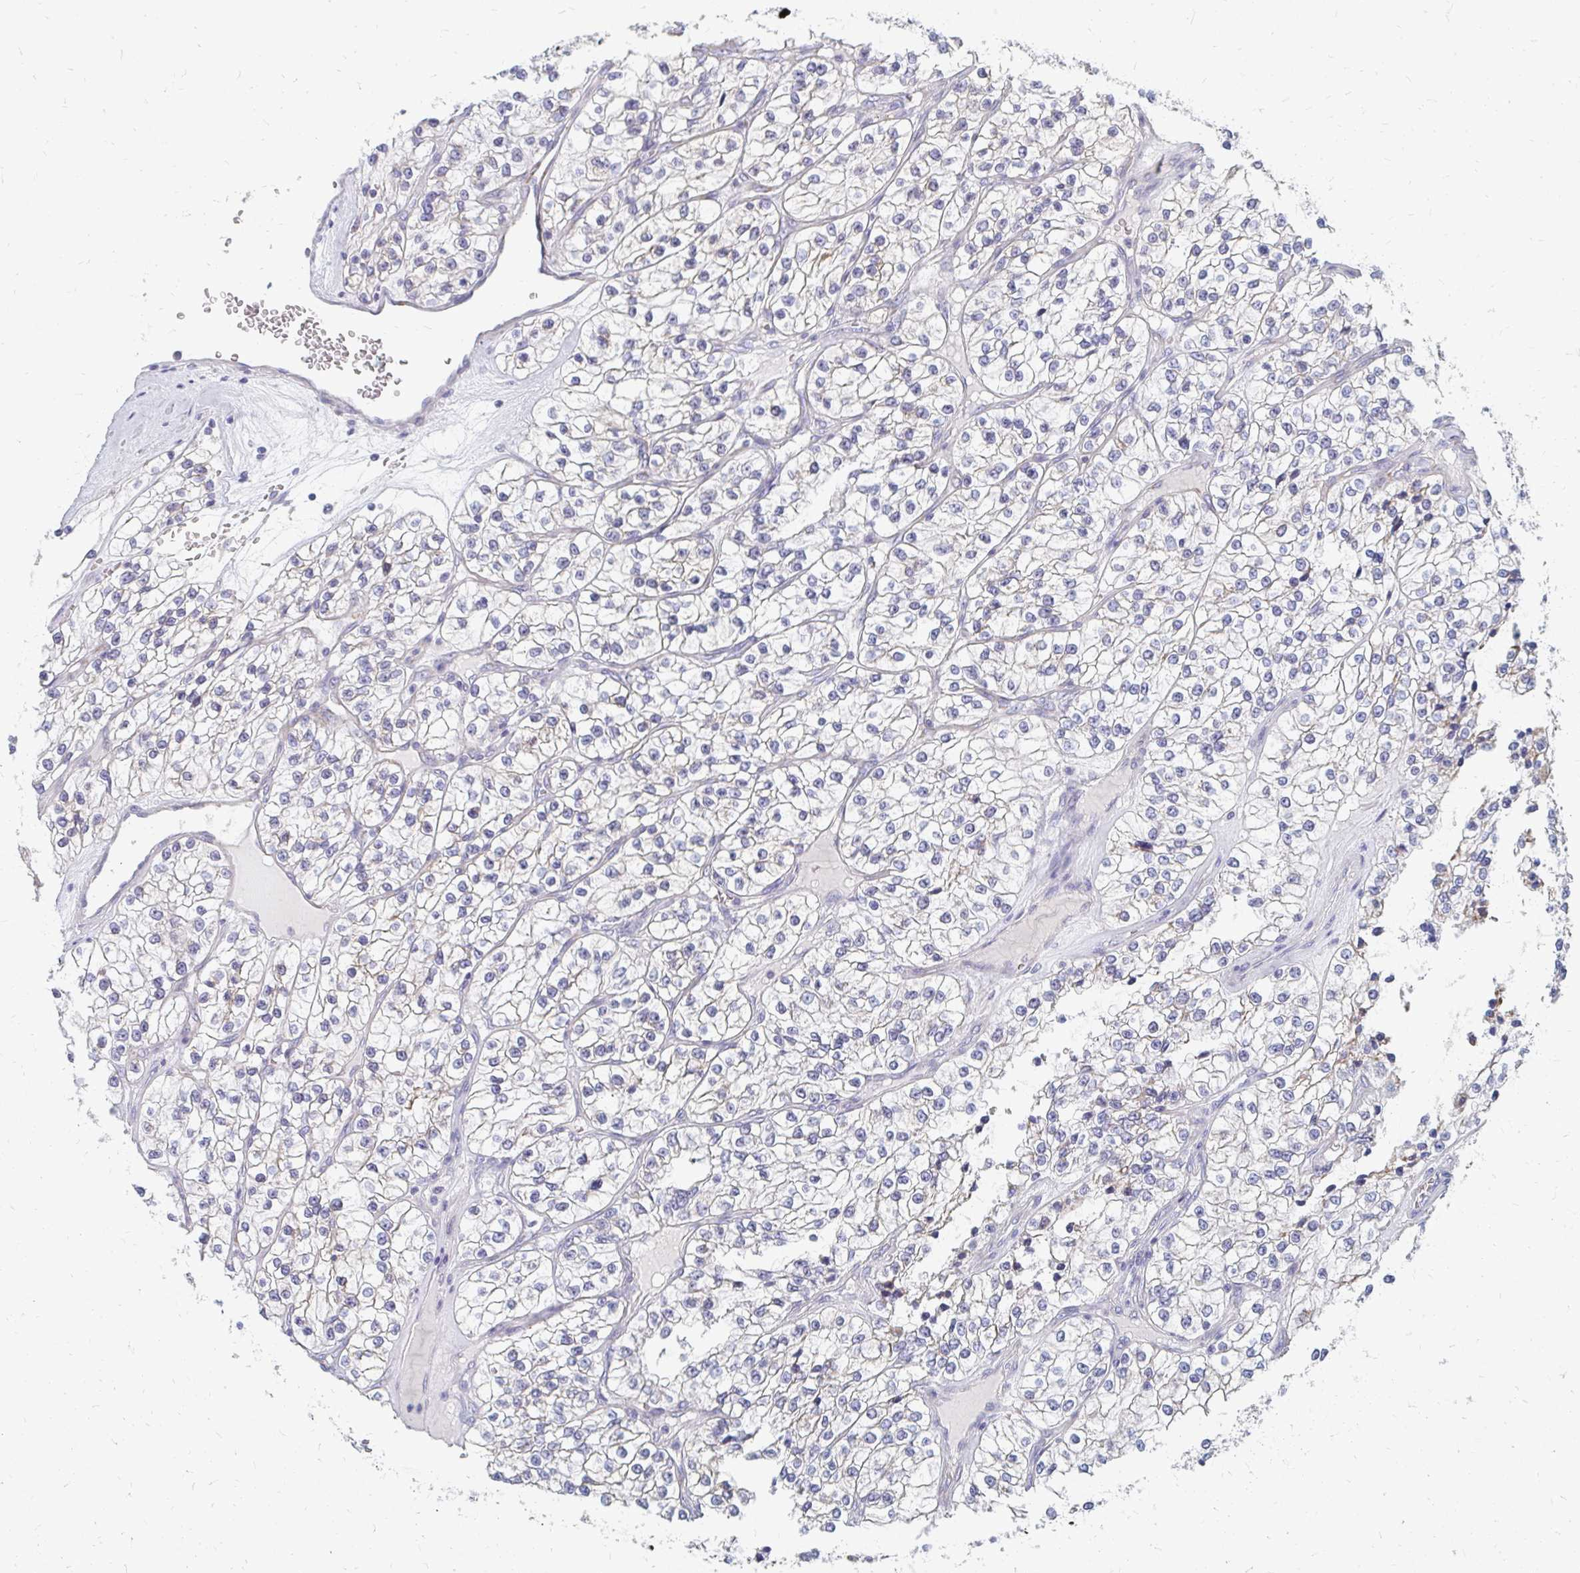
{"staining": {"intensity": "negative", "quantity": "none", "location": "none"}, "tissue": "renal cancer", "cell_type": "Tumor cells", "image_type": "cancer", "snomed": [{"axis": "morphology", "description": "Adenocarcinoma, NOS"}, {"axis": "topography", "description": "Kidney"}], "caption": "This photomicrograph is of renal cancer (adenocarcinoma) stained with immunohistochemistry to label a protein in brown with the nuclei are counter-stained blue. There is no staining in tumor cells.", "gene": "OR10V1", "patient": {"sex": "female", "age": 57}}